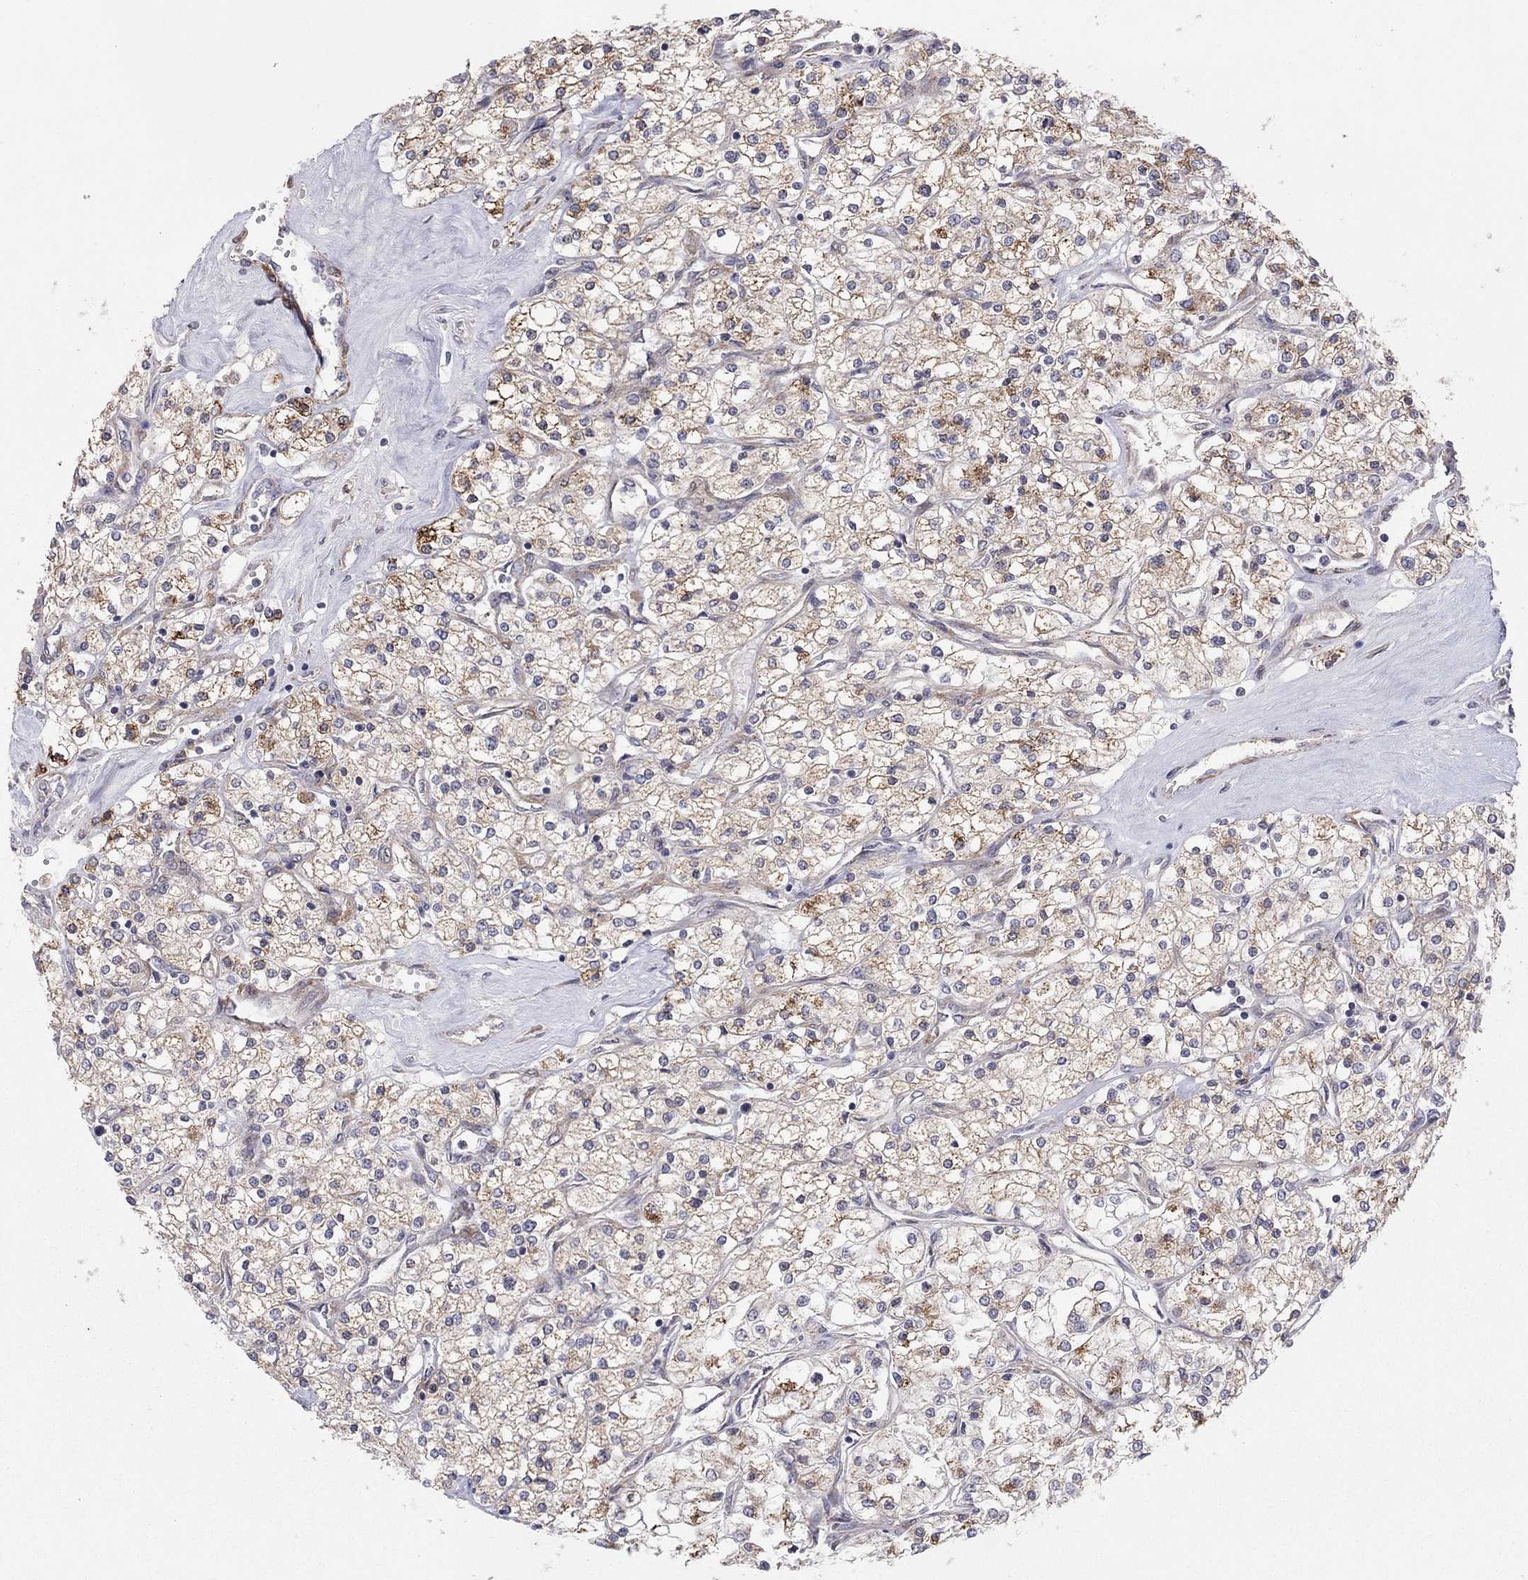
{"staining": {"intensity": "strong", "quantity": "25%-75%", "location": "cytoplasmic/membranous"}, "tissue": "renal cancer", "cell_type": "Tumor cells", "image_type": "cancer", "snomed": [{"axis": "morphology", "description": "Adenocarcinoma, NOS"}, {"axis": "topography", "description": "Kidney"}], "caption": "This is an image of immunohistochemistry (IHC) staining of renal adenocarcinoma, which shows strong expression in the cytoplasmic/membranous of tumor cells.", "gene": "CRACDL", "patient": {"sex": "male", "age": 80}}